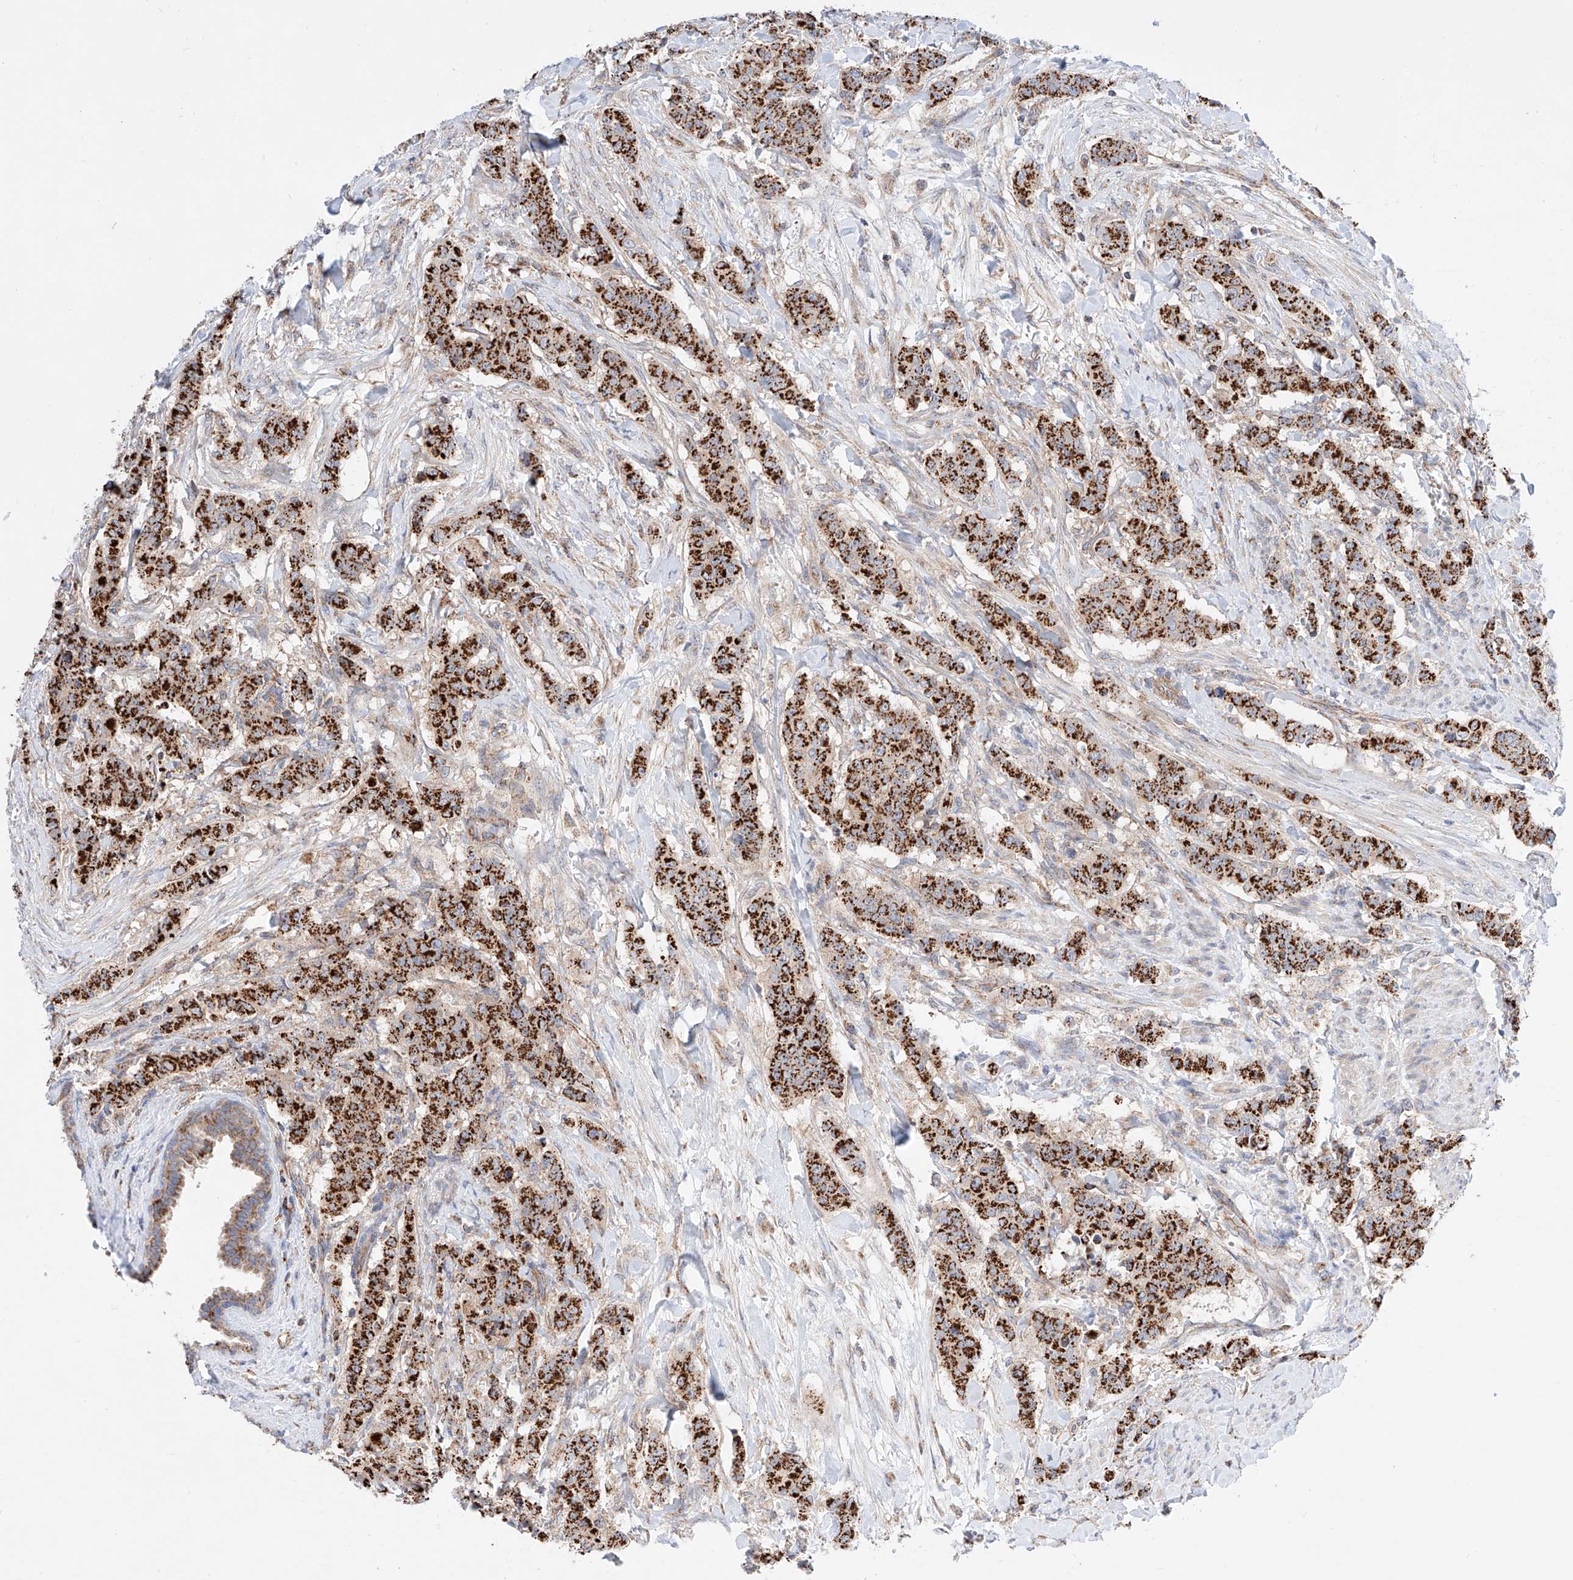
{"staining": {"intensity": "strong", "quantity": ">75%", "location": "cytoplasmic/membranous"}, "tissue": "breast cancer", "cell_type": "Tumor cells", "image_type": "cancer", "snomed": [{"axis": "morphology", "description": "Duct carcinoma"}, {"axis": "topography", "description": "Breast"}], "caption": "The immunohistochemical stain shows strong cytoplasmic/membranous staining in tumor cells of breast cancer tissue.", "gene": "KTI12", "patient": {"sex": "female", "age": 40}}